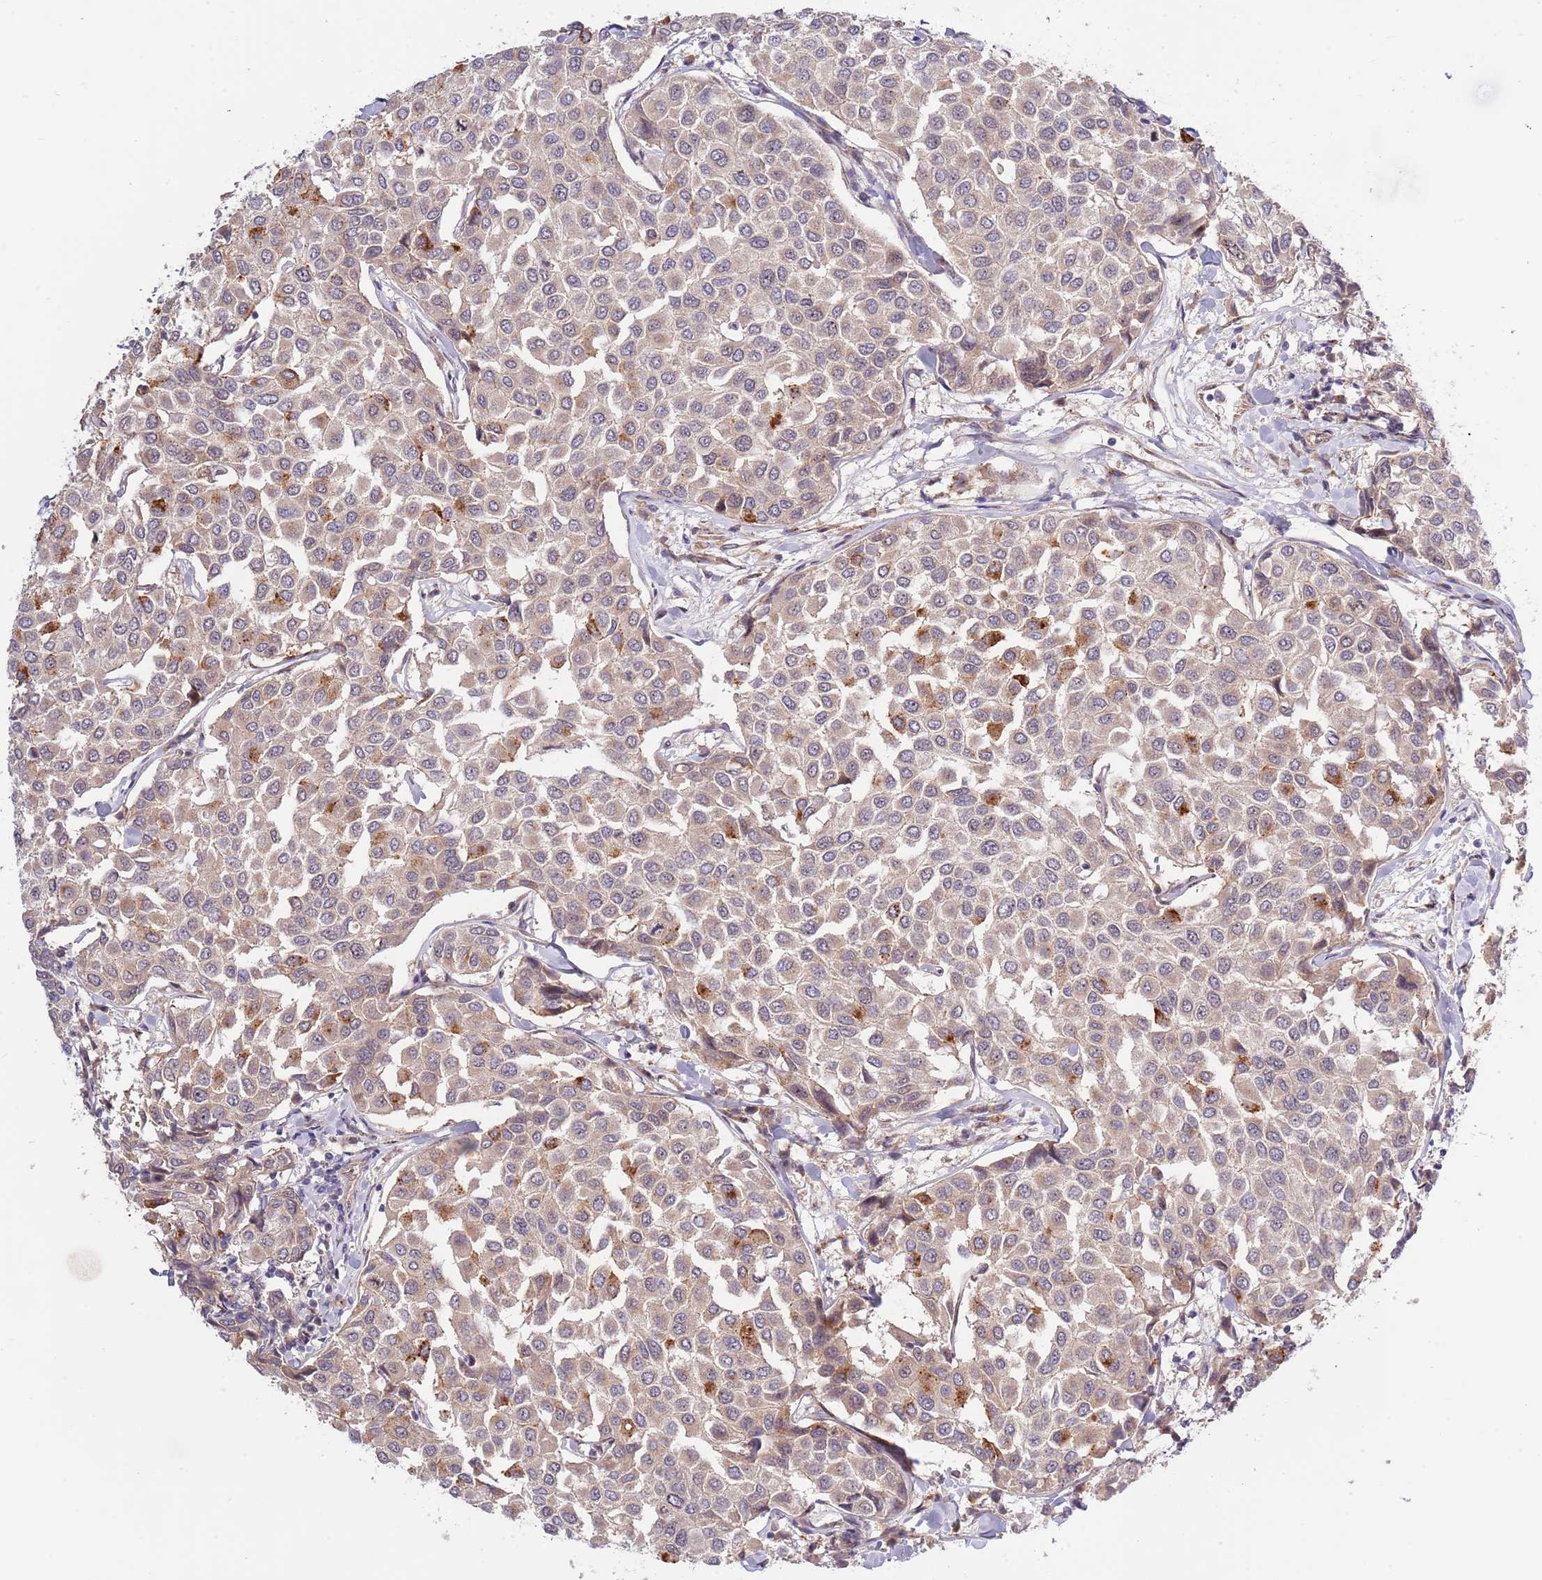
{"staining": {"intensity": "moderate", "quantity": "<25%", "location": "cytoplasmic/membranous"}, "tissue": "breast cancer", "cell_type": "Tumor cells", "image_type": "cancer", "snomed": [{"axis": "morphology", "description": "Duct carcinoma"}, {"axis": "topography", "description": "Breast"}], "caption": "Breast intraductal carcinoma tissue exhibits moderate cytoplasmic/membranous staining in approximately <25% of tumor cells (Brightfield microscopy of DAB IHC at high magnification).", "gene": "PRR16", "patient": {"sex": "female", "age": 55}}